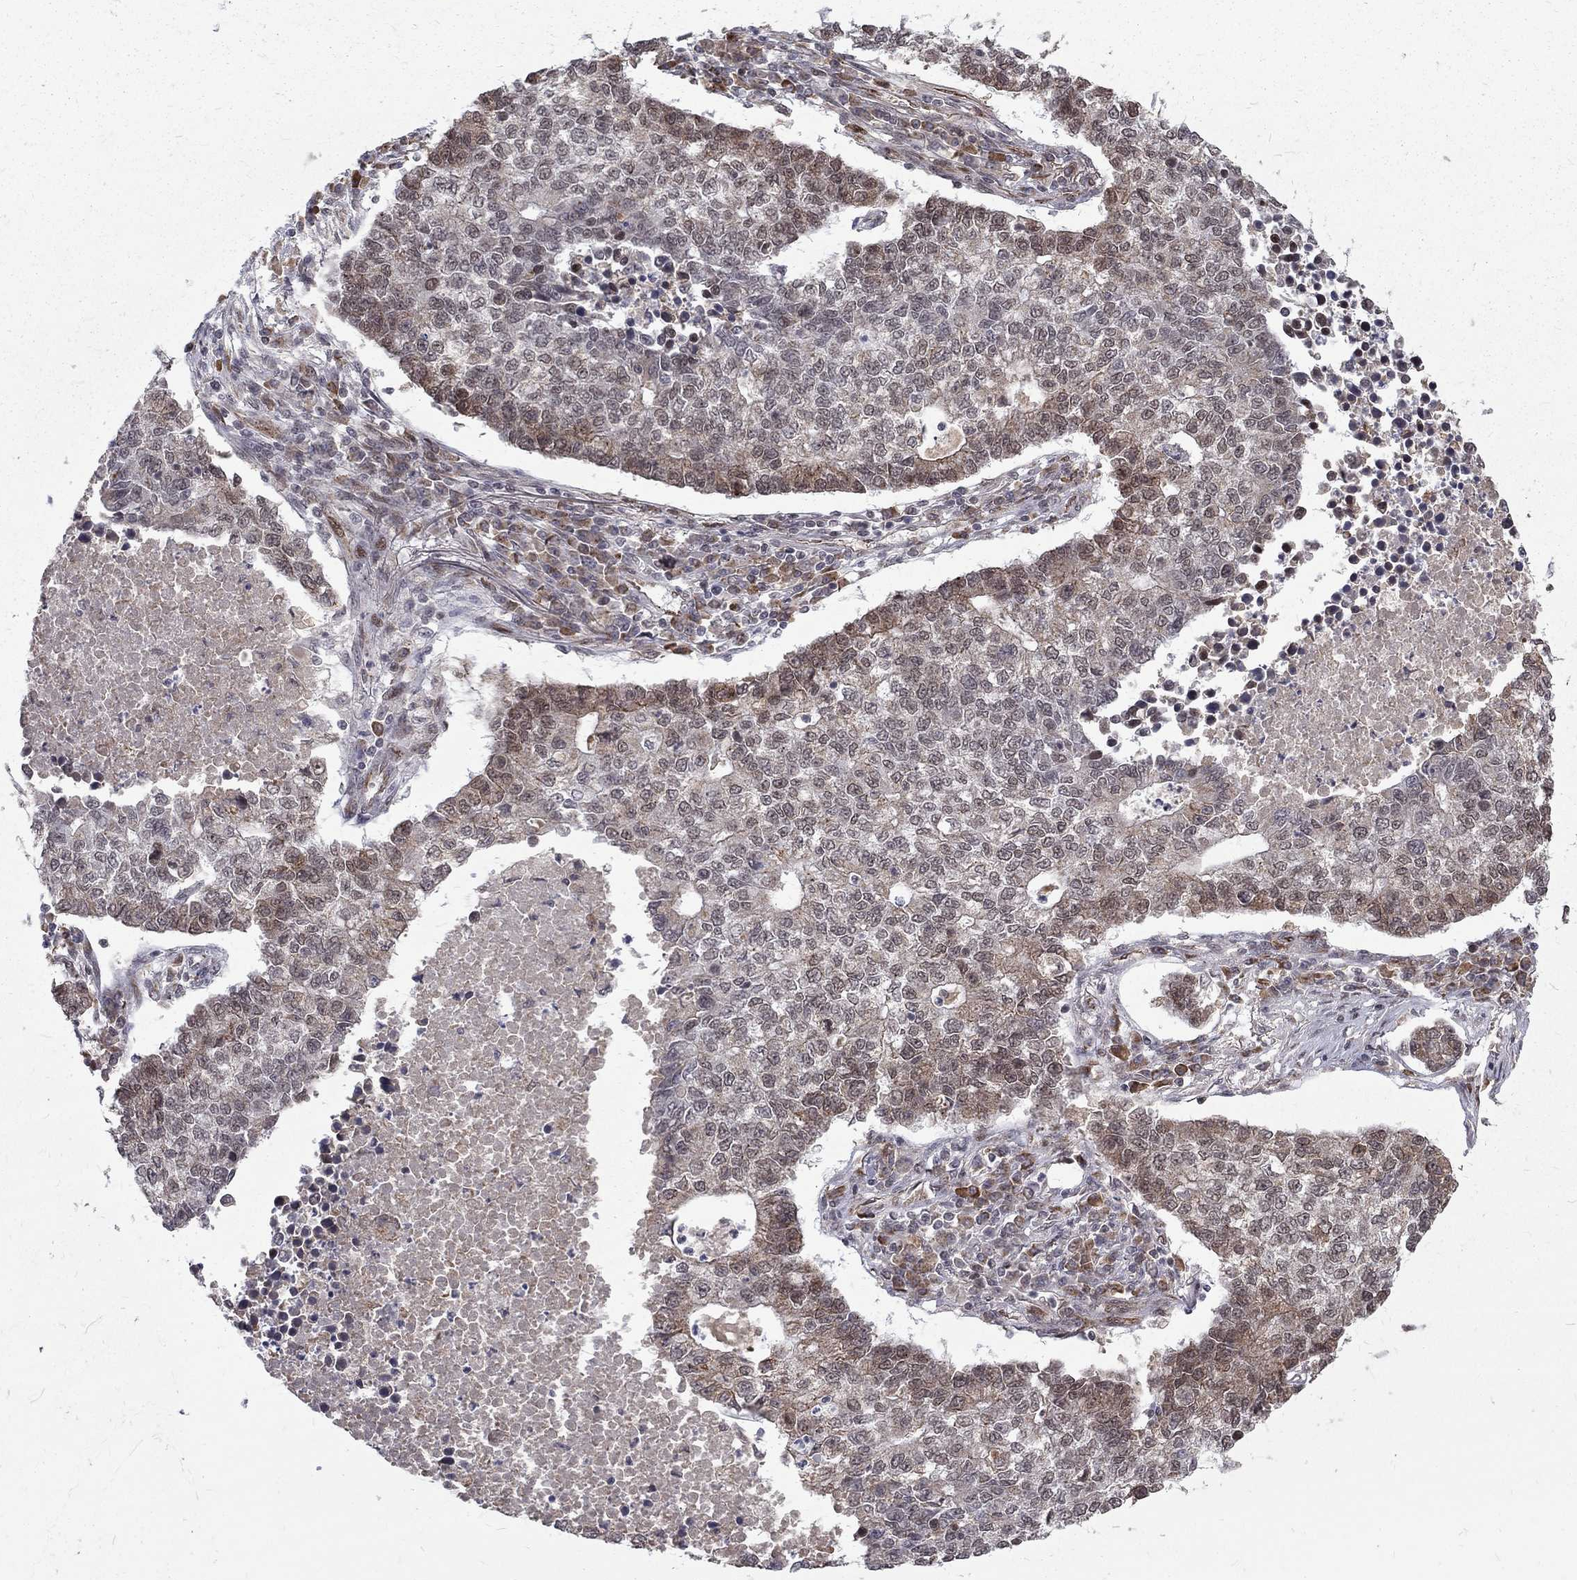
{"staining": {"intensity": "moderate", "quantity": "25%-75%", "location": "cytoplasmic/membranous"}, "tissue": "lung cancer", "cell_type": "Tumor cells", "image_type": "cancer", "snomed": [{"axis": "morphology", "description": "Adenocarcinoma, NOS"}, {"axis": "topography", "description": "Lung"}], "caption": "Immunohistochemical staining of human lung adenocarcinoma shows medium levels of moderate cytoplasmic/membranous expression in approximately 25%-75% of tumor cells.", "gene": "TCEAL1", "patient": {"sex": "male", "age": 57}}